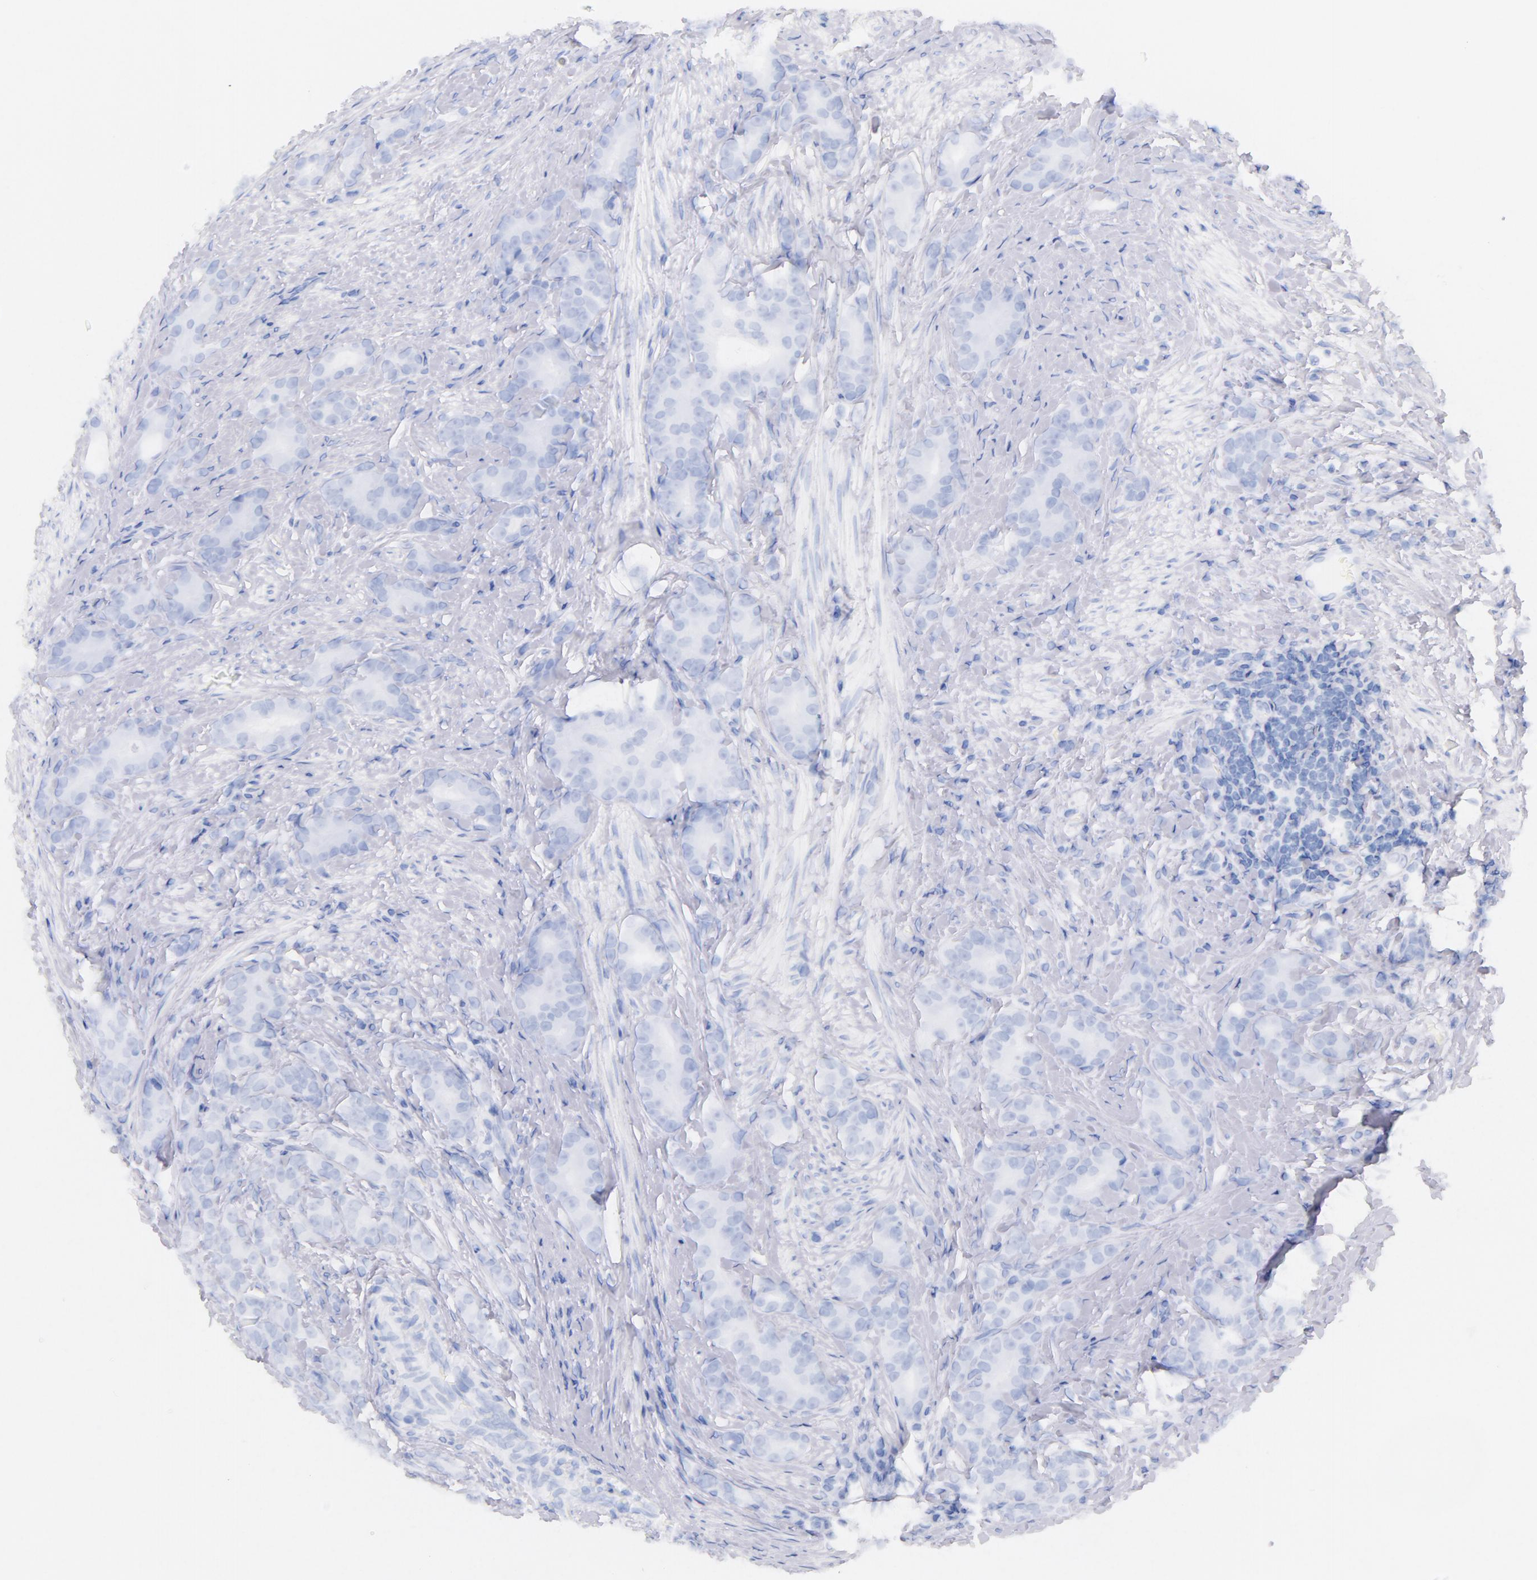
{"staining": {"intensity": "negative", "quantity": "none", "location": "none"}, "tissue": "prostate cancer", "cell_type": "Tumor cells", "image_type": "cancer", "snomed": [{"axis": "morphology", "description": "Adenocarcinoma, Medium grade"}, {"axis": "topography", "description": "Prostate"}], "caption": "Prostate adenocarcinoma (medium-grade) was stained to show a protein in brown. There is no significant staining in tumor cells. (Stains: DAB immunohistochemistry (IHC) with hematoxylin counter stain, Microscopy: brightfield microscopy at high magnification).", "gene": "CD44", "patient": {"sex": "male", "age": 59}}